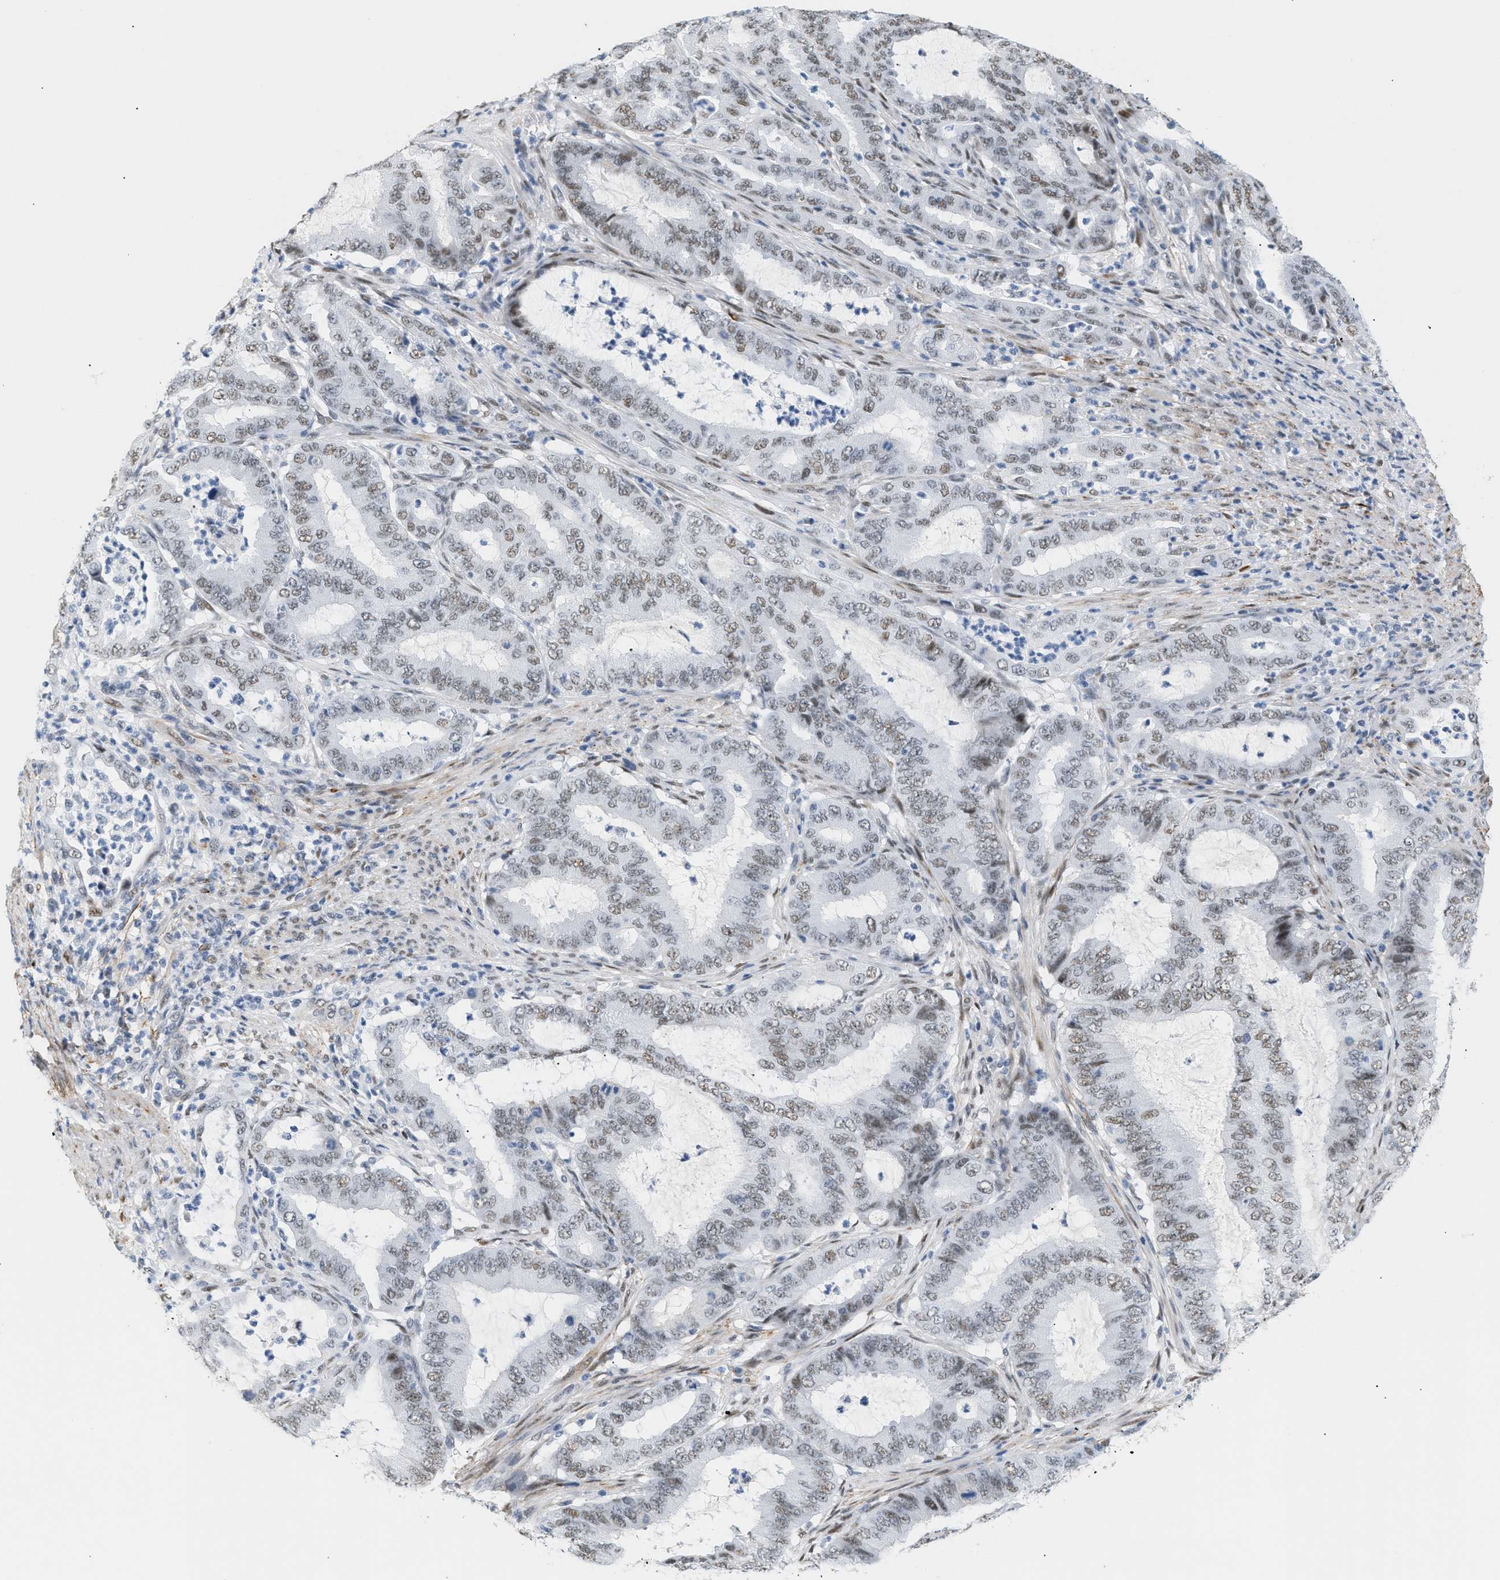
{"staining": {"intensity": "weak", "quantity": "25%-75%", "location": "nuclear"}, "tissue": "endometrial cancer", "cell_type": "Tumor cells", "image_type": "cancer", "snomed": [{"axis": "morphology", "description": "Adenocarcinoma, NOS"}, {"axis": "topography", "description": "Endometrium"}], "caption": "A photomicrograph showing weak nuclear expression in about 25%-75% of tumor cells in endometrial adenocarcinoma, as visualized by brown immunohistochemical staining.", "gene": "ELN", "patient": {"sex": "female", "age": 70}}